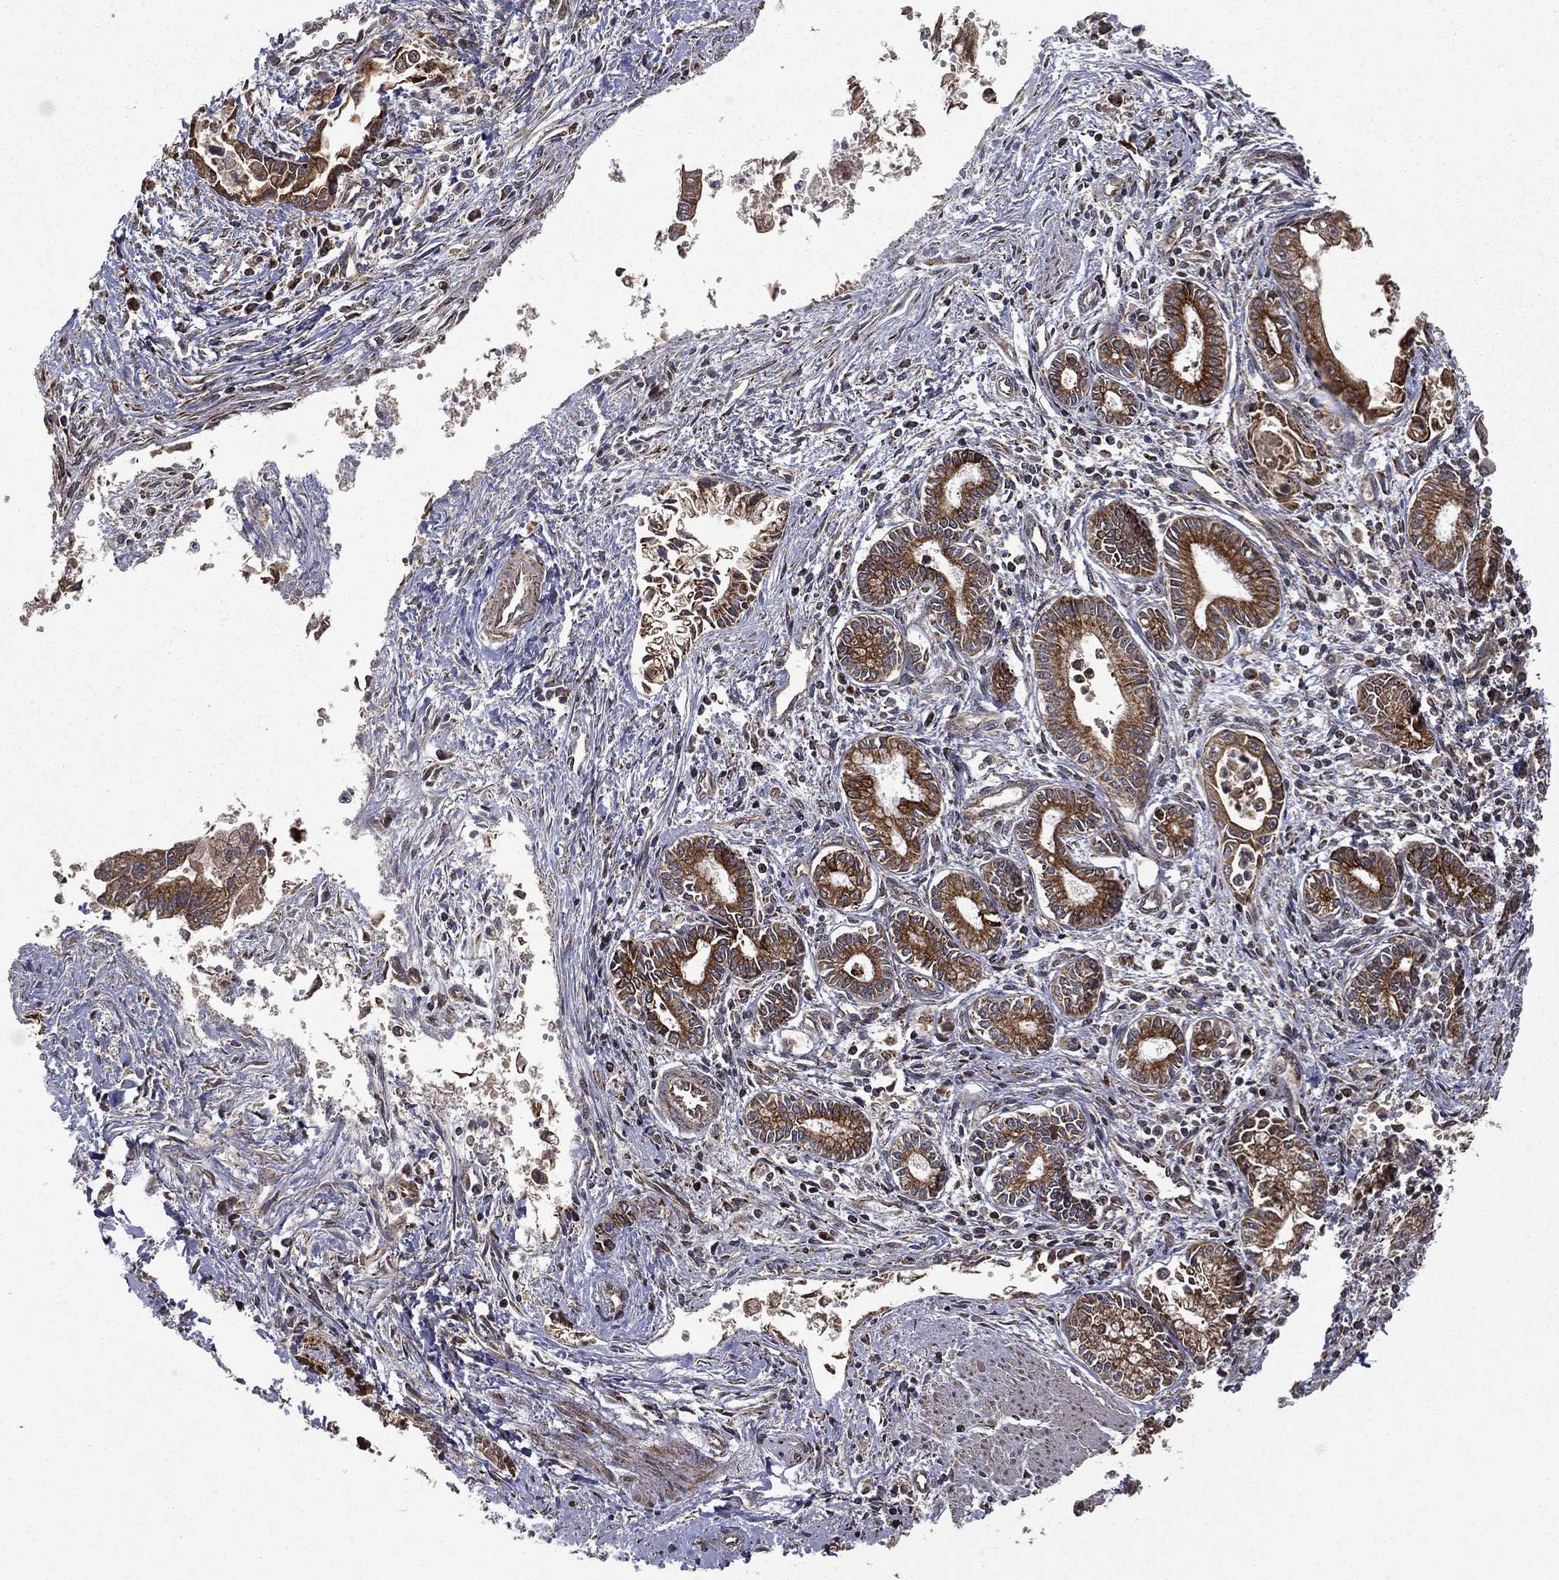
{"staining": {"intensity": "strong", "quantity": ">75%", "location": "cytoplasmic/membranous"}, "tissue": "pancreatic cancer", "cell_type": "Tumor cells", "image_type": "cancer", "snomed": [{"axis": "morphology", "description": "Adenocarcinoma, NOS"}, {"axis": "topography", "description": "Pancreas"}], "caption": "A histopathology image showing strong cytoplasmic/membranous staining in approximately >75% of tumor cells in pancreatic adenocarcinoma, as visualized by brown immunohistochemical staining.", "gene": "GIMAP6", "patient": {"sex": "female", "age": 65}}